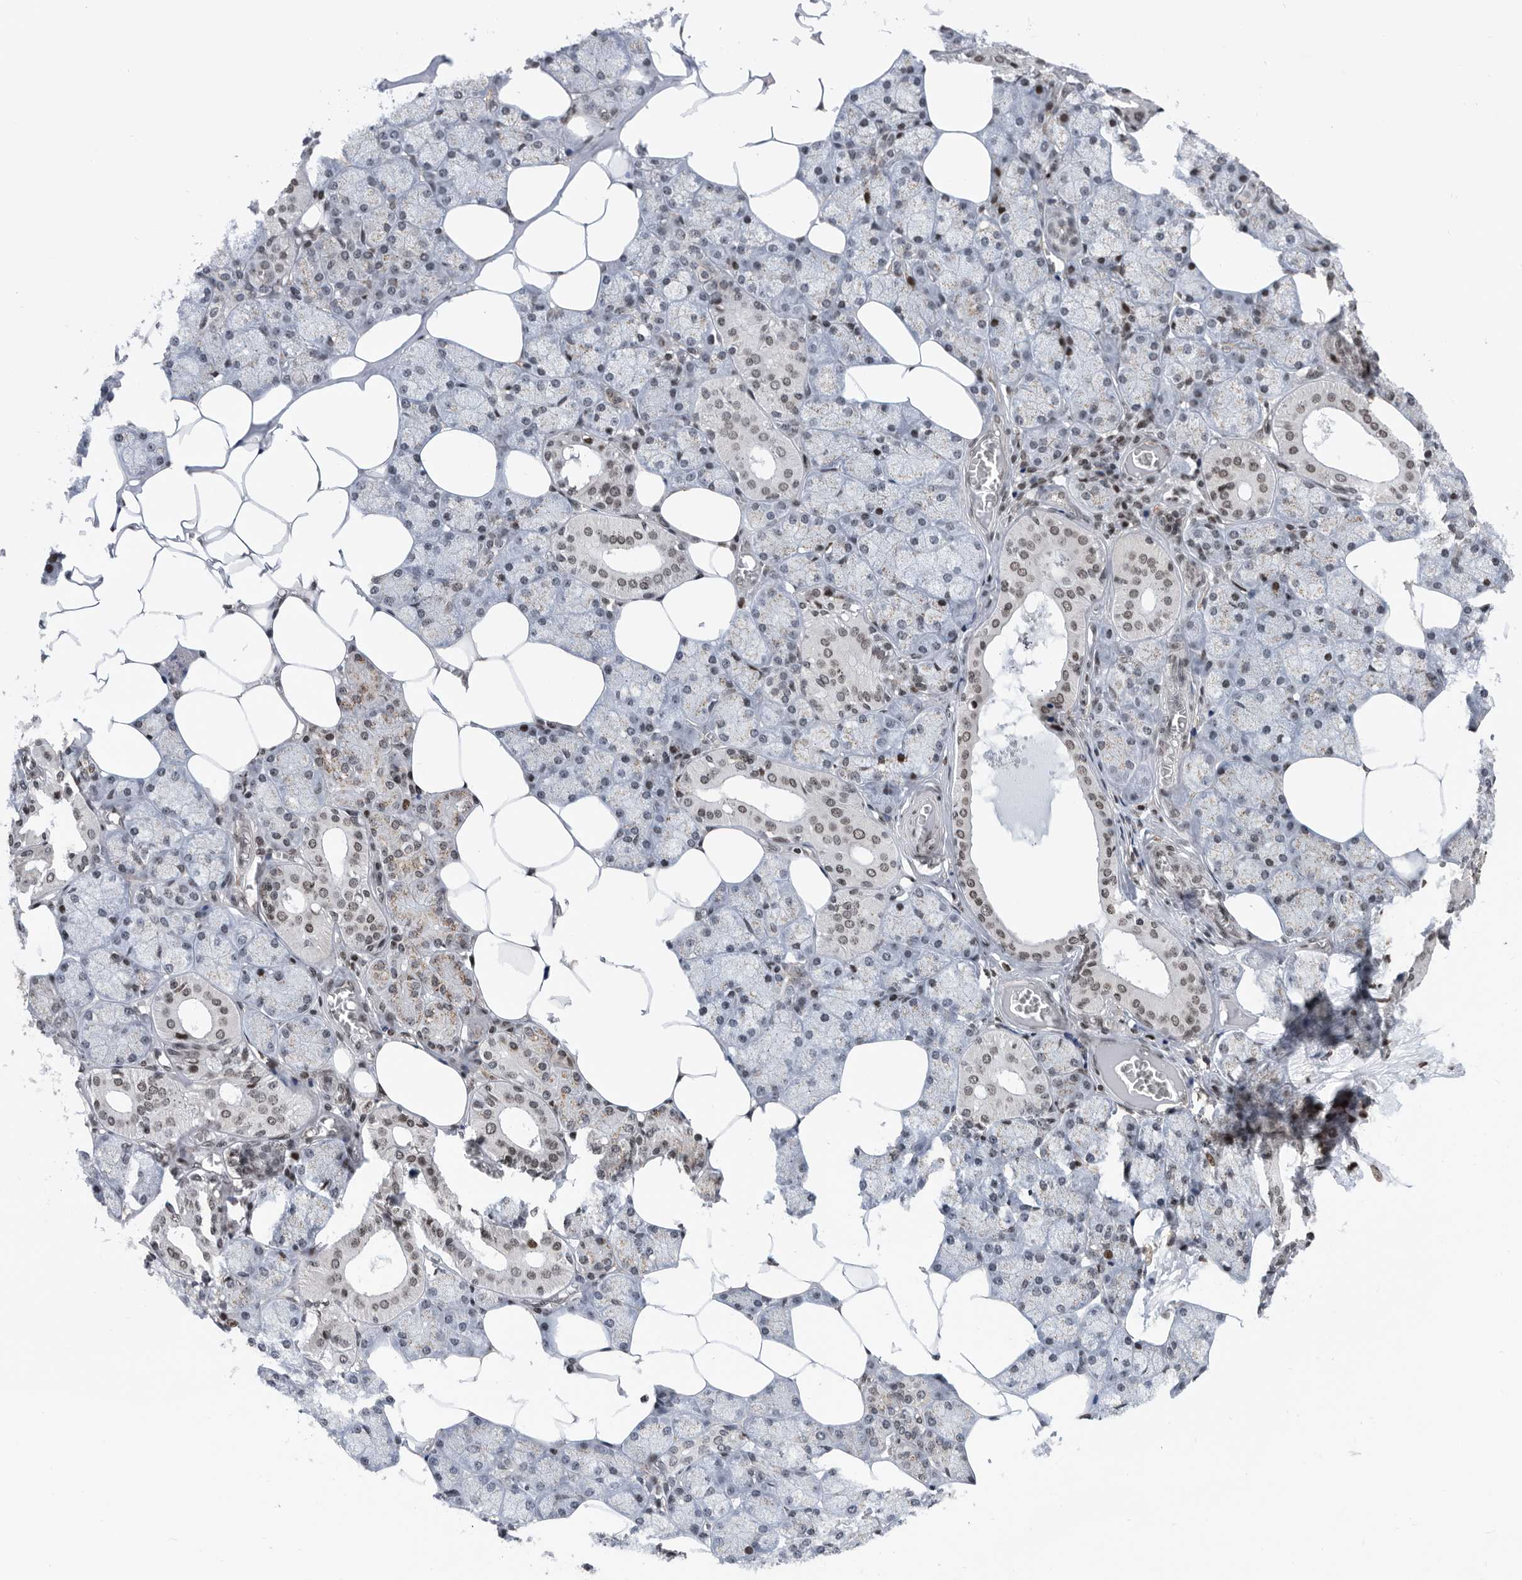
{"staining": {"intensity": "moderate", "quantity": "<25%", "location": "nuclear"}, "tissue": "salivary gland", "cell_type": "Glandular cells", "image_type": "normal", "snomed": [{"axis": "morphology", "description": "Normal tissue, NOS"}, {"axis": "topography", "description": "Salivary gland"}], "caption": "Benign salivary gland shows moderate nuclear staining in about <25% of glandular cells, visualized by immunohistochemistry.", "gene": "SNRNP48", "patient": {"sex": "male", "age": 62}}